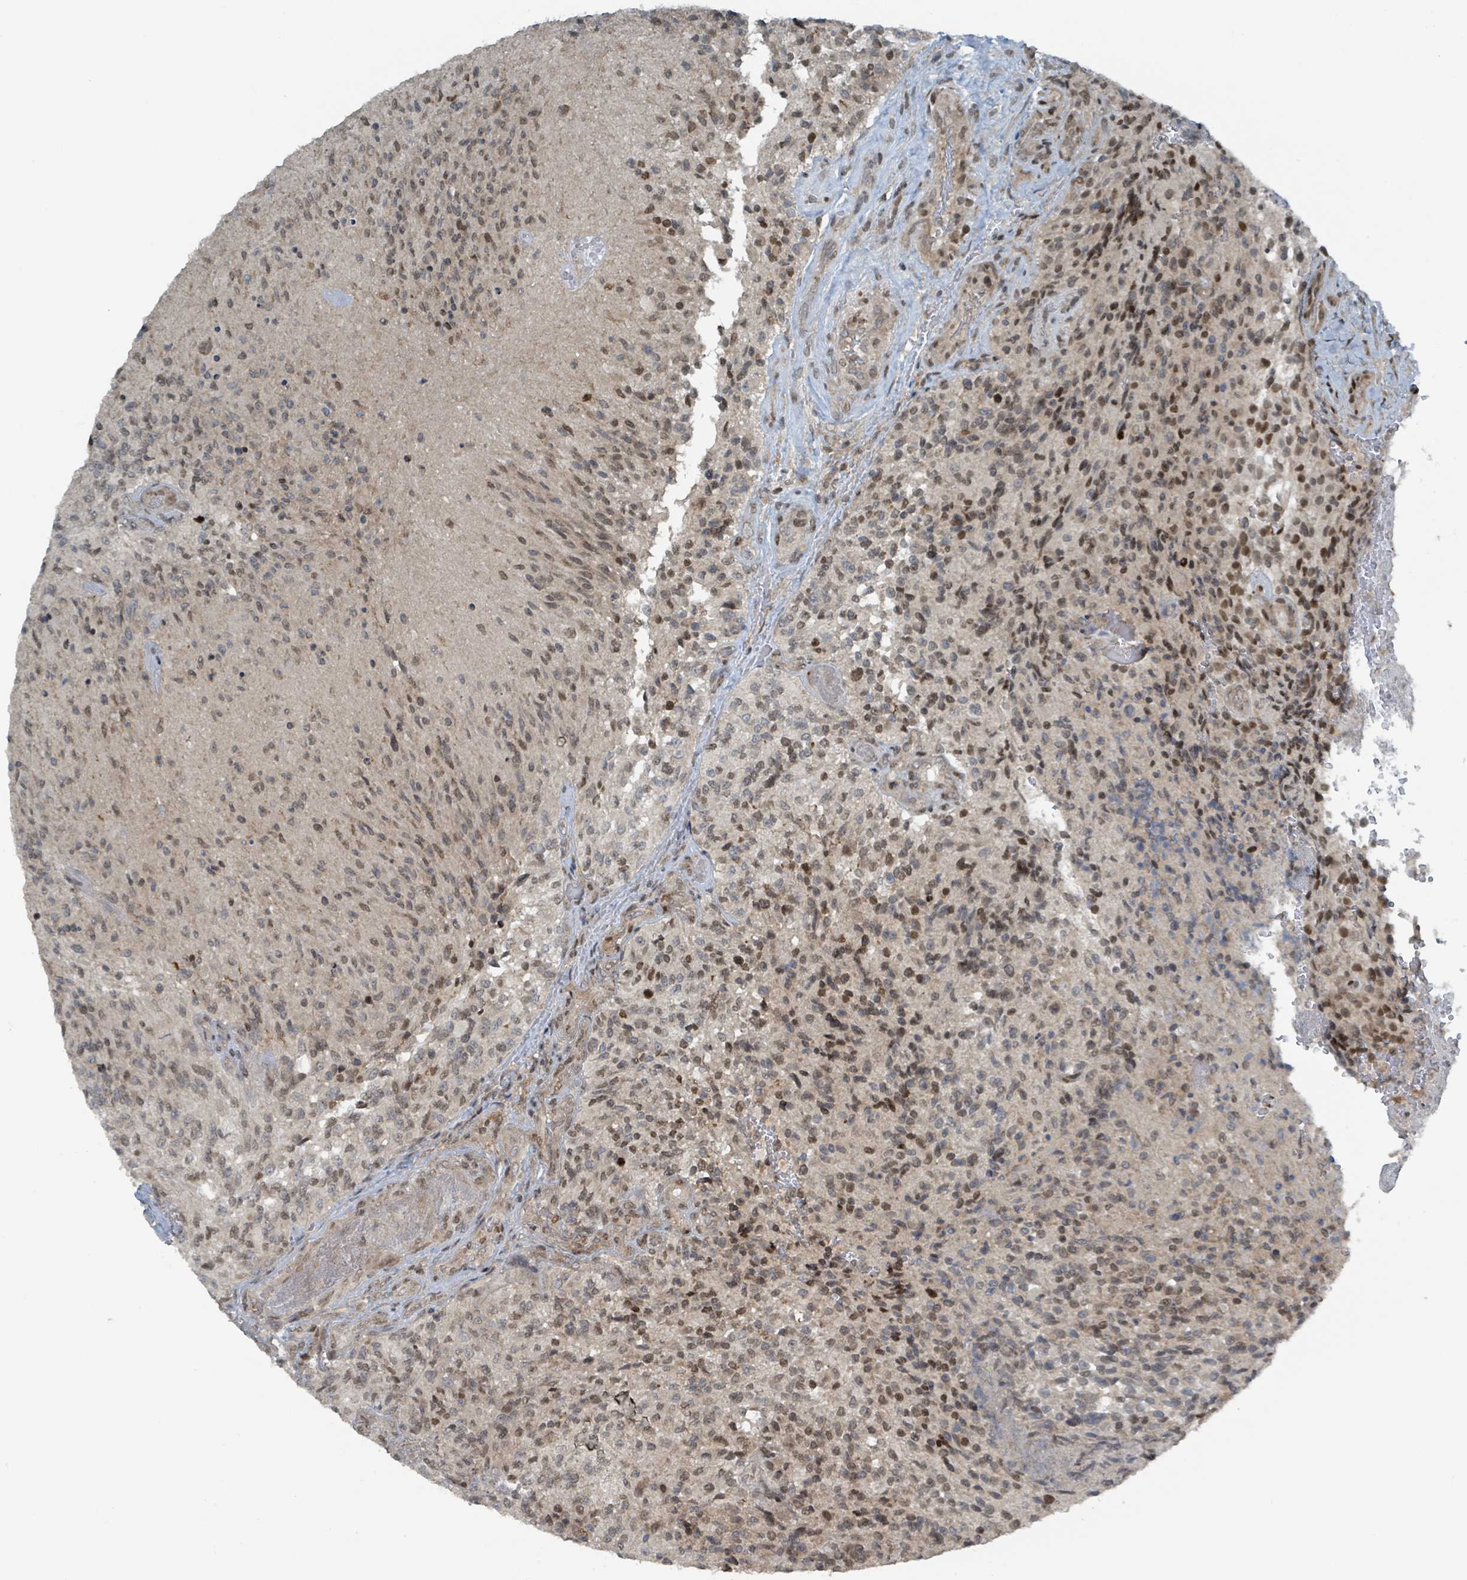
{"staining": {"intensity": "moderate", "quantity": "25%-75%", "location": "nuclear"}, "tissue": "glioma", "cell_type": "Tumor cells", "image_type": "cancer", "snomed": [{"axis": "morphology", "description": "Normal tissue, NOS"}, {"axis": "morphology", "description": "Glioma, malignant, High grade"}, {"axis": "topography", "description": "Cerebral cortex"}], "caption": "A brown stain shows moderate nuclear positivity of a protein in glioma tumor cells.", "gene": "PHIP", "patient": {"sex": "male", "age": 56}}